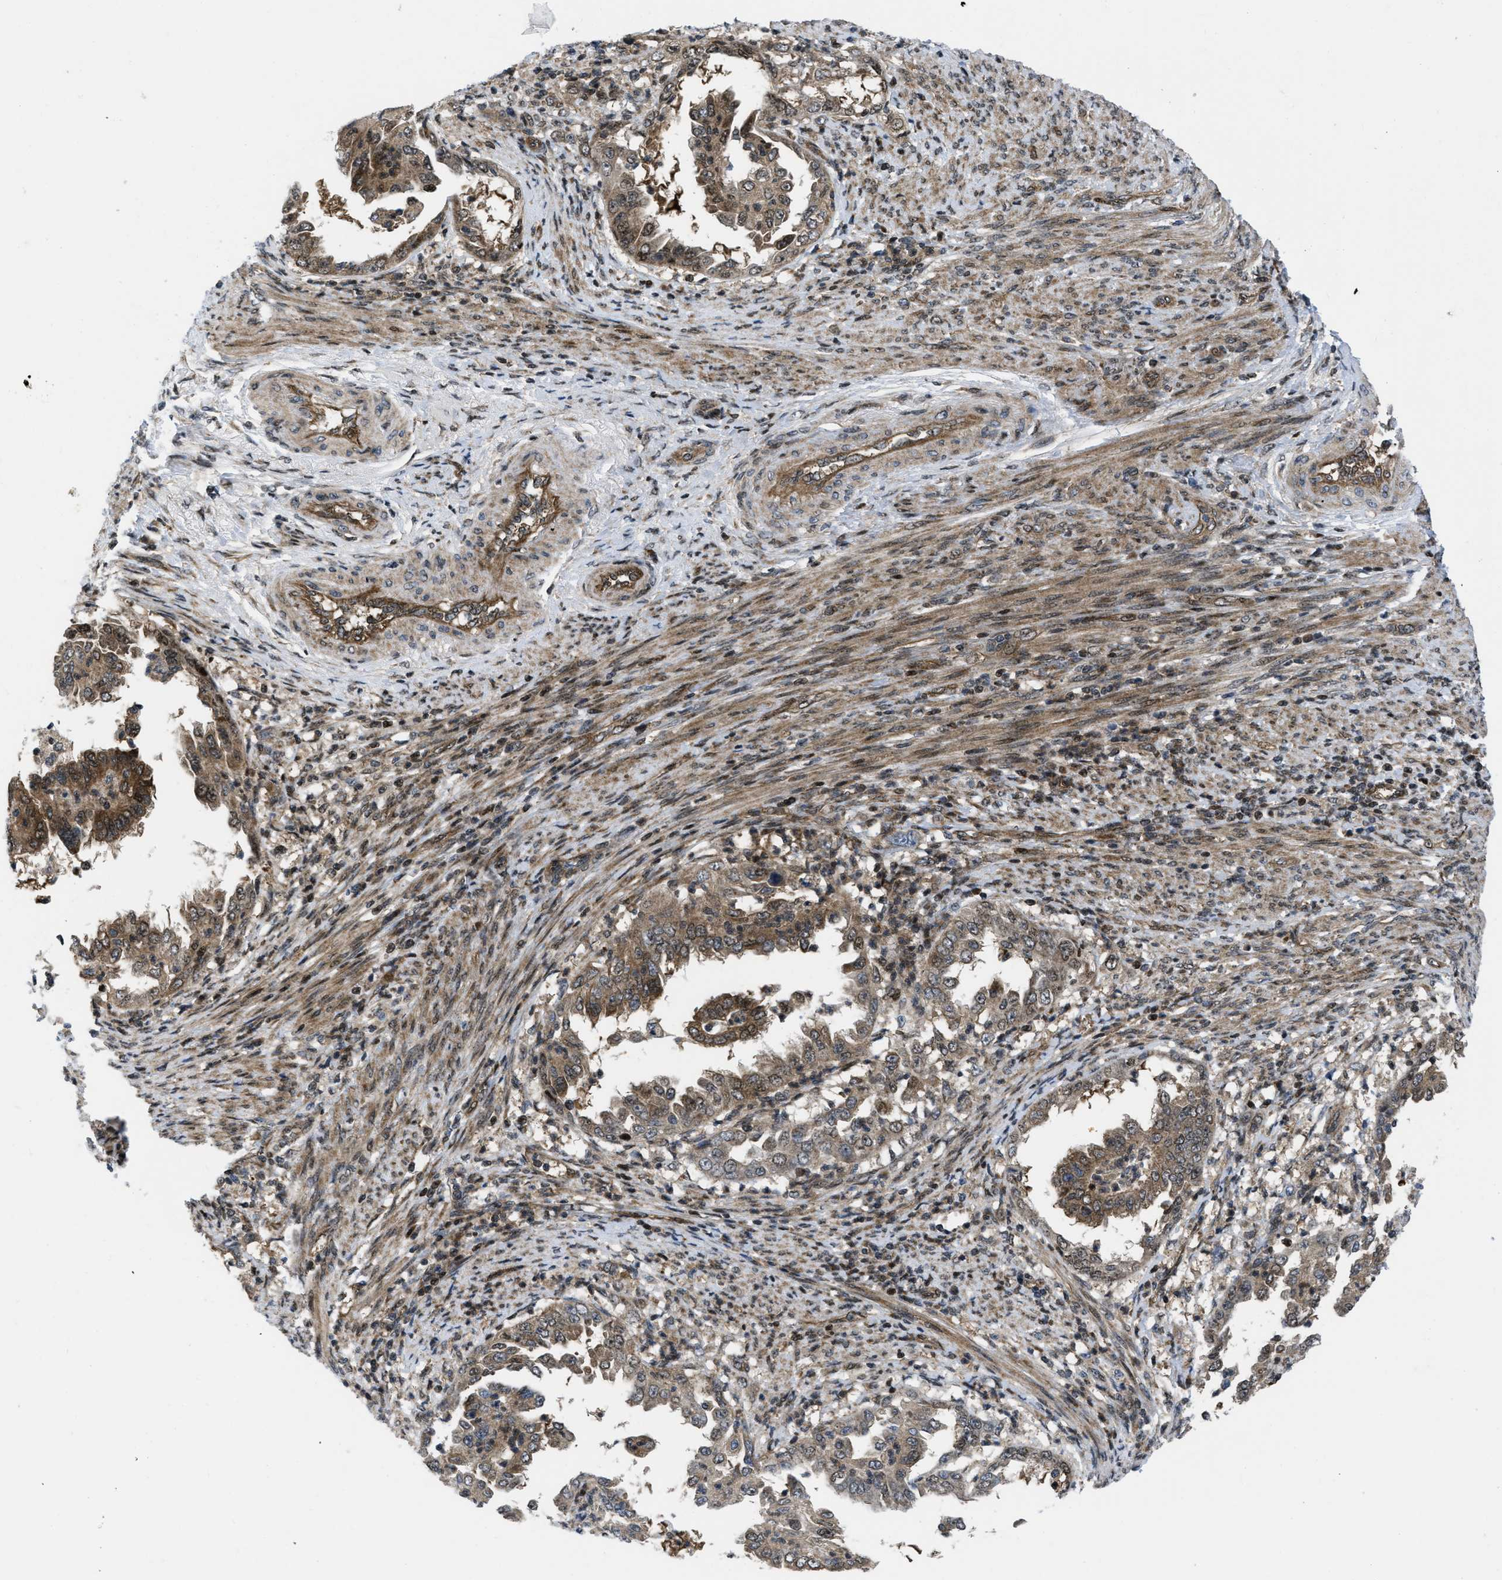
{"staining": {"intensity": "moderate", "quantity": ">75%", "location": "cytoplasmic/membranous,nuclear"}, "tissue": "endometrial cancer", "cell_type": "Tumor cells", "image_type": "cancer", "snomed": [{"axis": "morphology", "description": "Adenocarcinoma, NOS"}, {"axis": "topography", "description": "Endometrium"}], "caption": "IHC image of neoplastic tissue: endometrial cancer (adenocarcinoma) stained using immunohistochemistry displays medium levels of moderate protein expression localized specifically in the cytoplasmic/membranous and nuclear of tumor cells, appearing as a cytoplasmic/membranous and nuclear brown color.", "gene": "PPP2CB", "patient": {"sex": "female", "age": 85}}